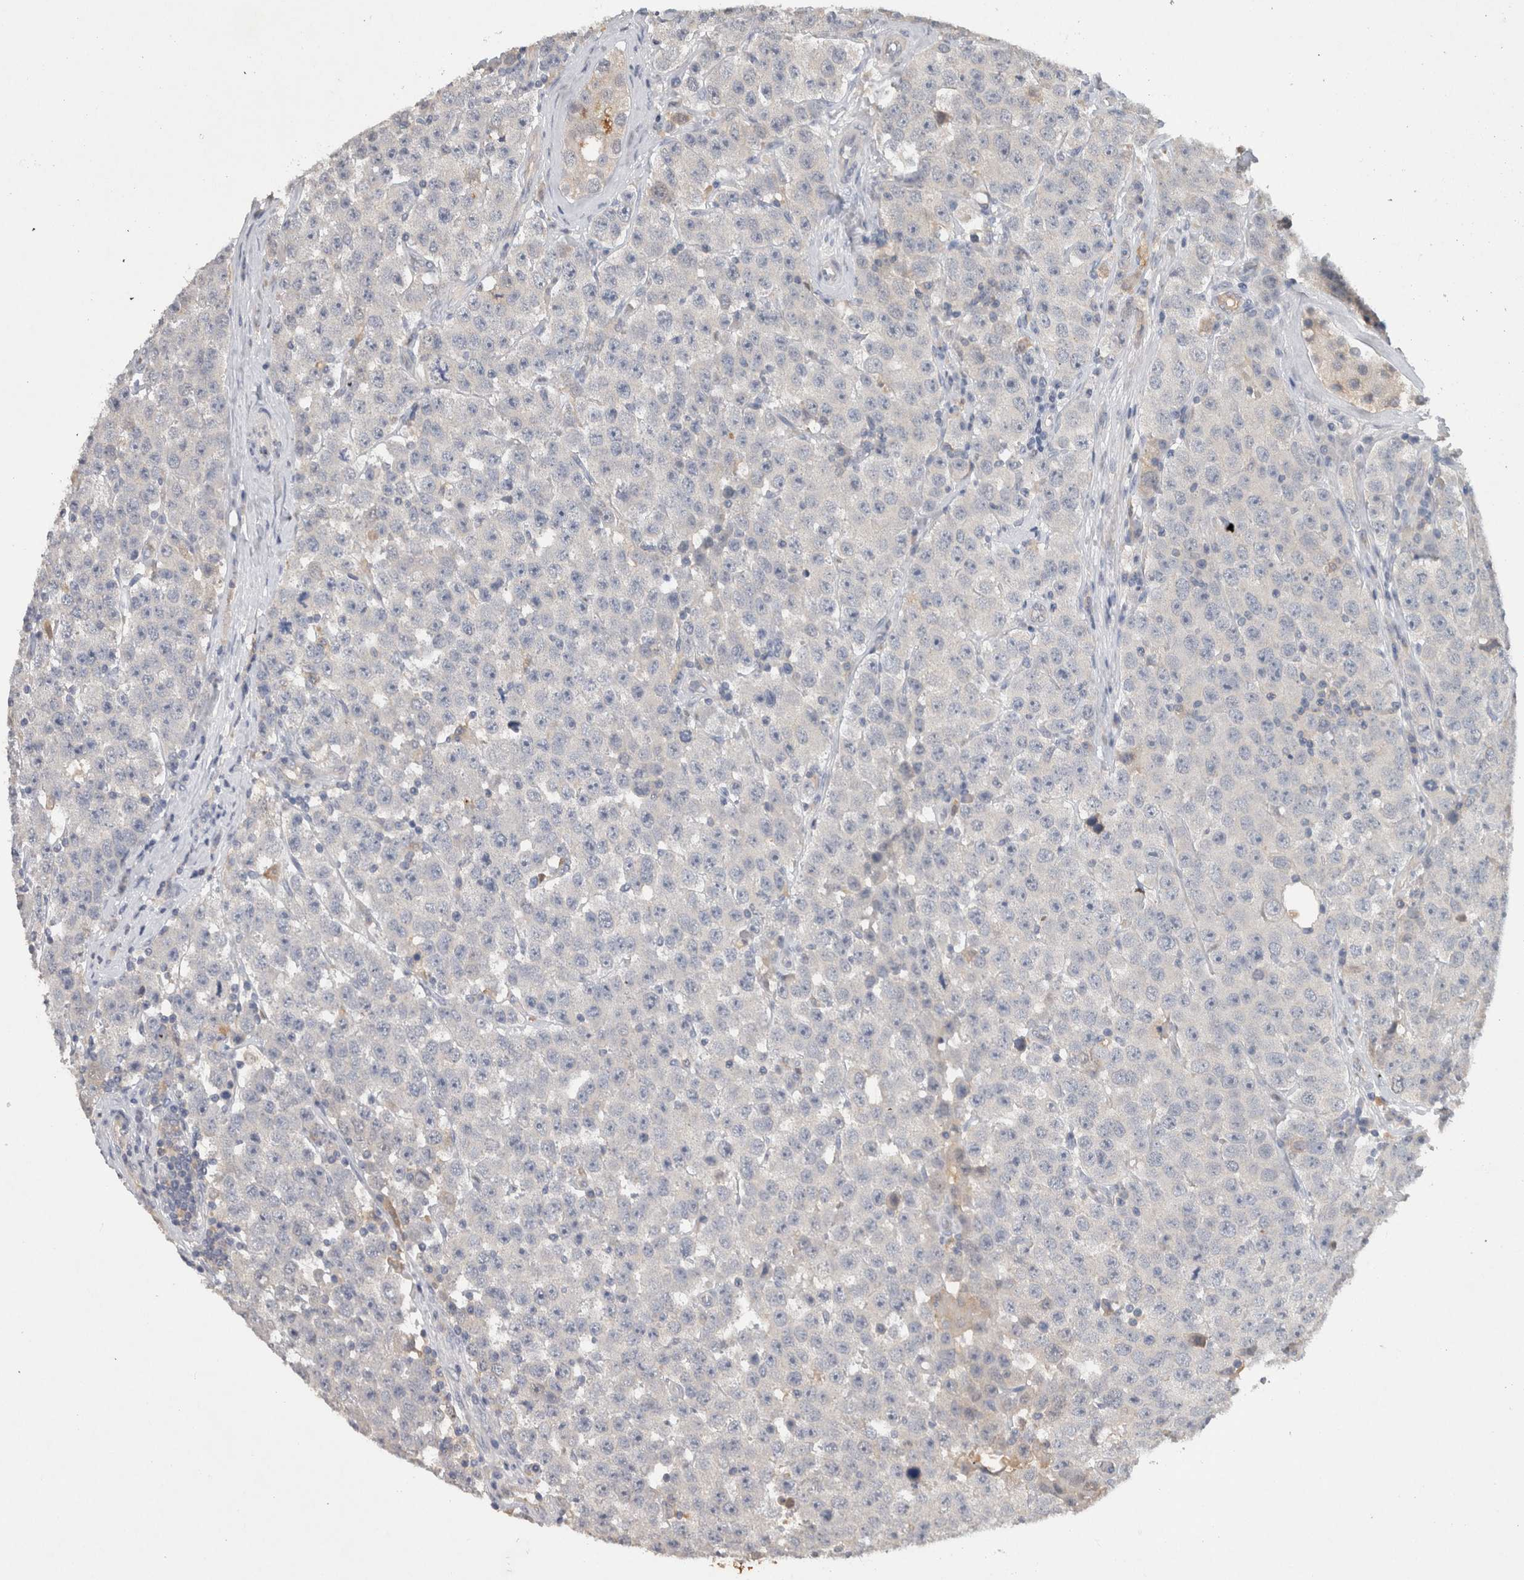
{"staining": {"intensity": "negative", "quantity": "none", "location": "none"}, "tissue": "testis cancer", "cell_type": "Tumor cells", "image_type": "cancer", "snomed": [{"axis": "morphology", "description": "Seminoma, NOS"}, {"axis": "morphology", "description": "Carcinoma, Embryonal, NOS"}, {"axis": "topography", "description": "Testis"}], "caption": "There is no significant staining in tumor cells of testis cancer. (Brightfield microscopy of DAB (3,3'-diaminobenzidine) immunohistochemistry (IHC) at high magnification).", "gene": "HEXD", "patient": {"sex": "male", "age": 28}}